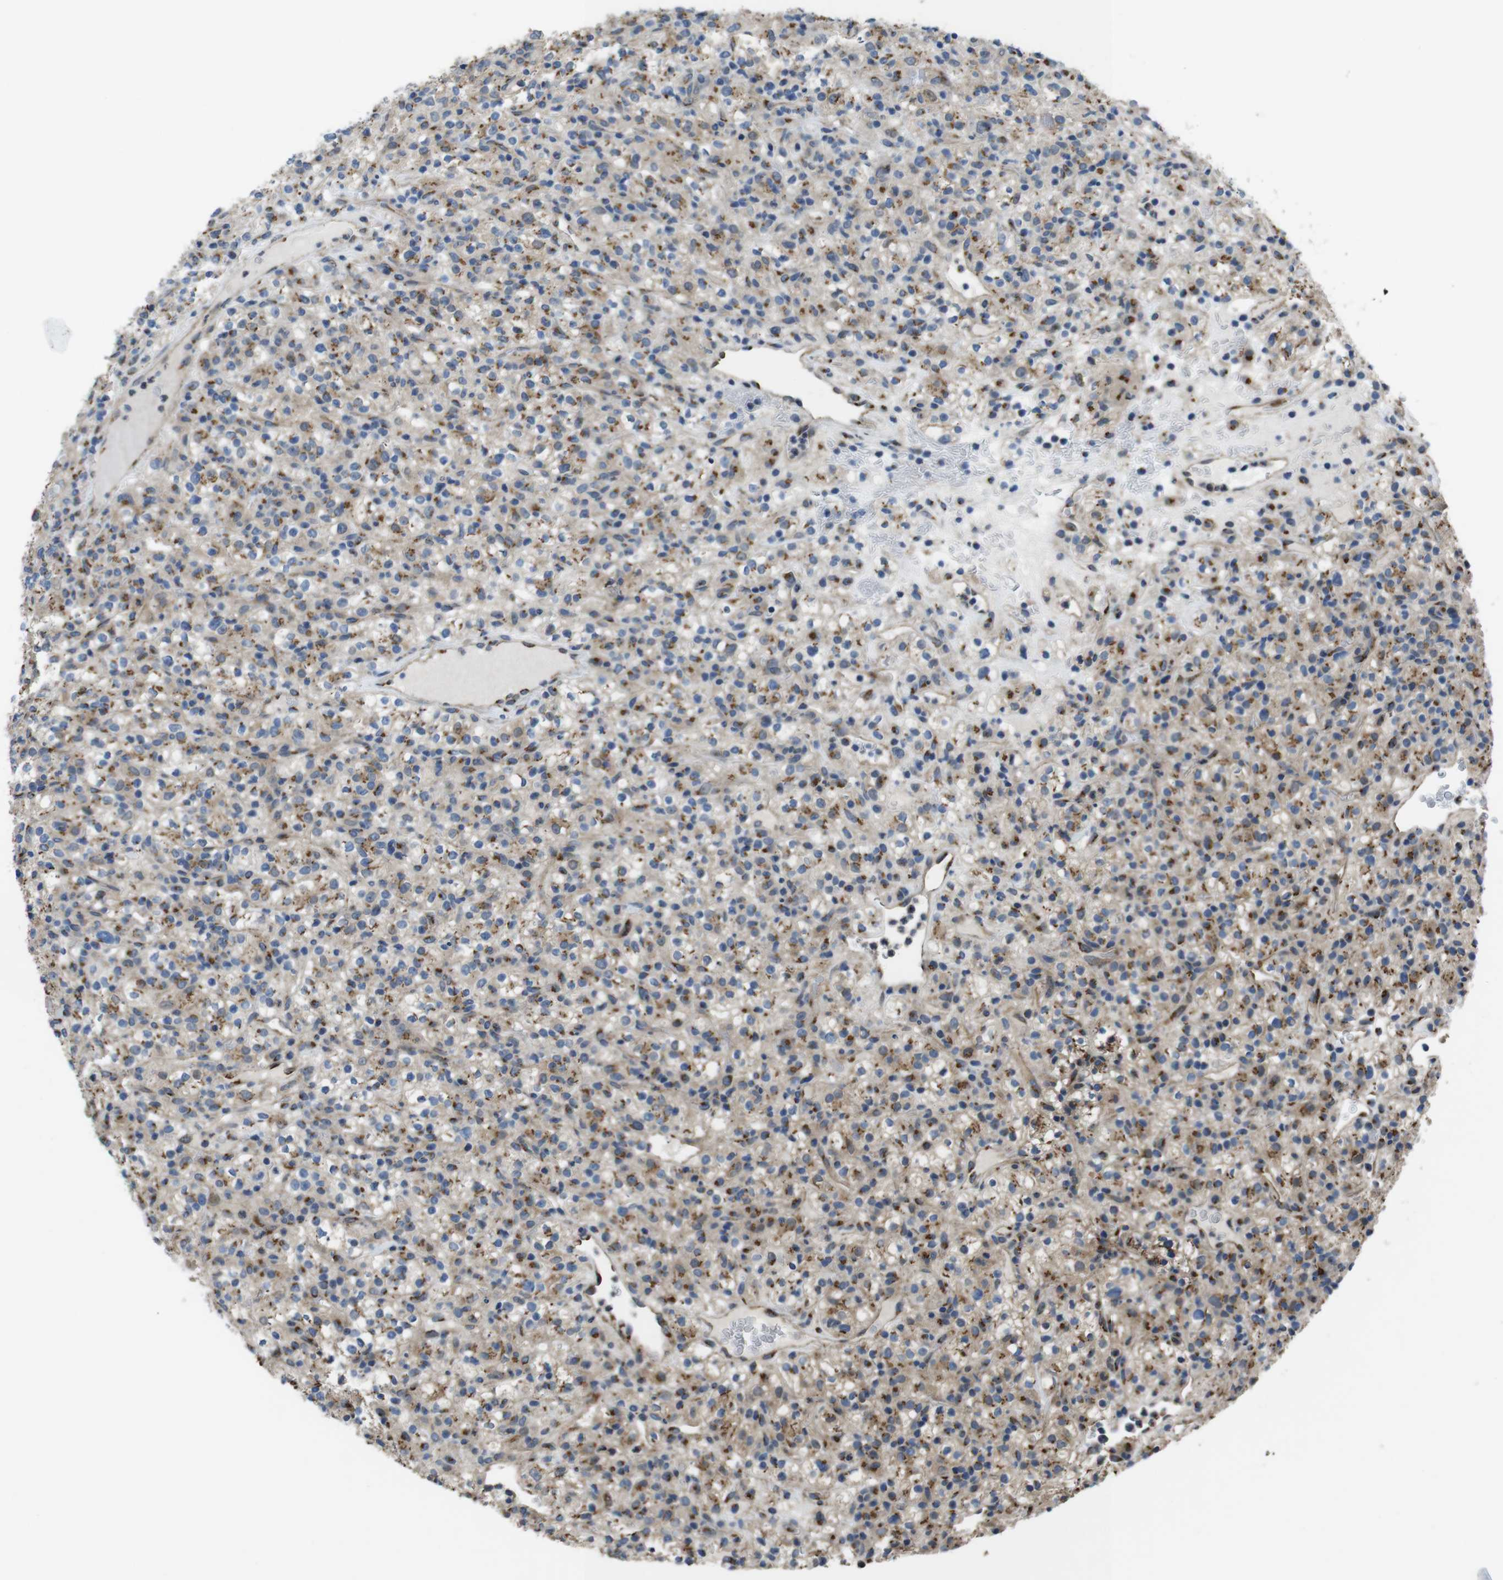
{"staining": {"intensity": "moderate", "quantity": "25%-75%", "location": "cytoplasmic/membranous"}, "tissue": "renal cancer", "cell_type": "Tumor cells", "image_type": "cancer", "snomed": [{"axis": "morphology", "description": "Normal tissue, NOS"}, {"axis": "morphology", "description": "Adenocarcinoma, NOS"}, {"axis": "topography", "description": "Kidney"}], "caption": "Human renal adenocarcinoma stained with a brown dye exhibits moderate cytoplasmic/membranous positive positivity in about 25%-75% of tumor cells.", "gene": "RAB6A", "patient": {"sex": "female", "age": 72}}